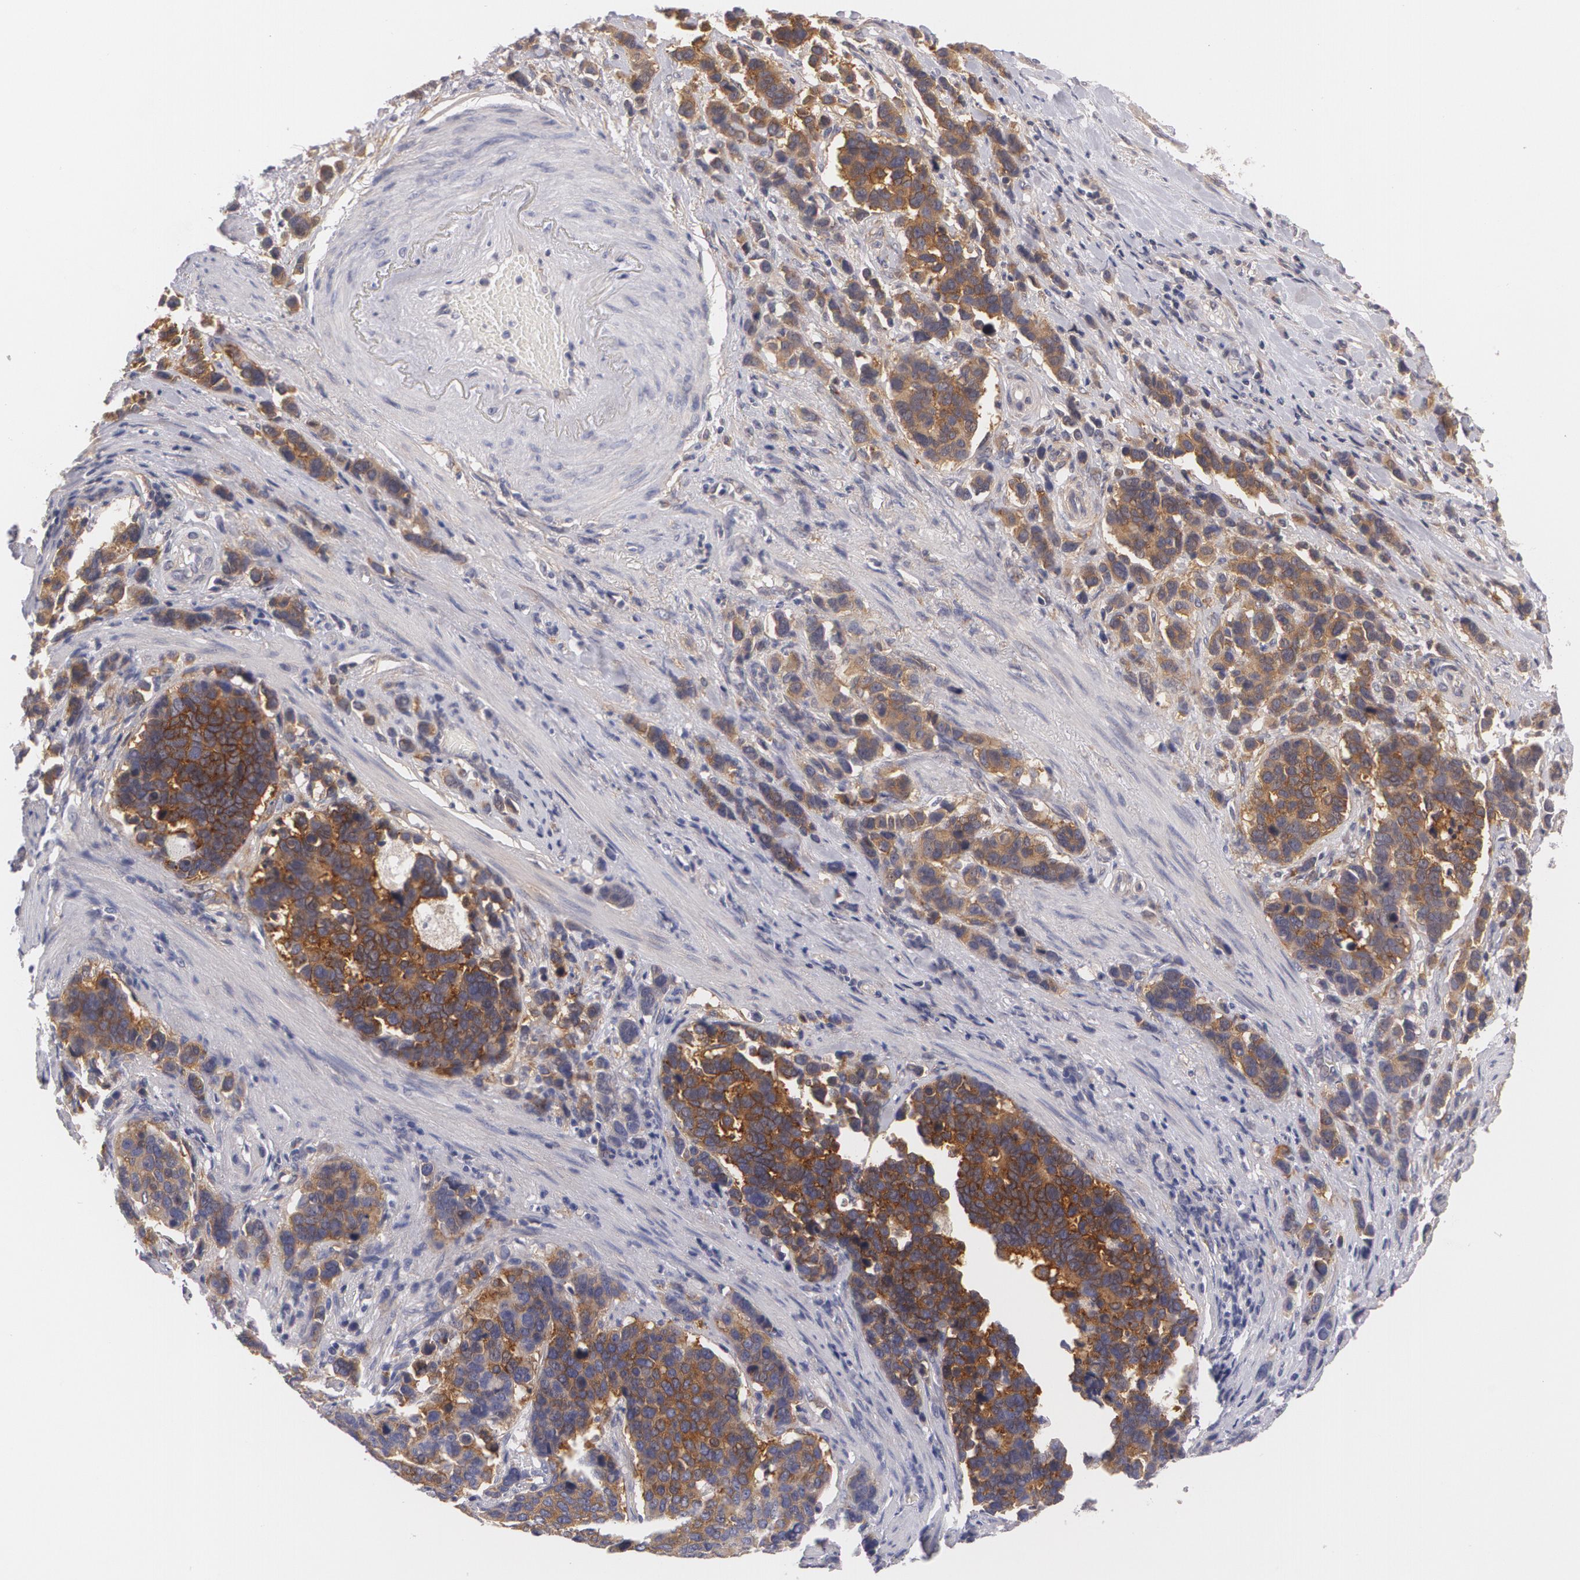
{"staining": {"intensity": "strong", "quantity": ">75%", "location": "cytoplasmic/membranous"}, "tissue": "stomach cancer", "cell_type": "Tumor cells", "image_type": "cancer", "snomed": [{"axis": "morphology", "description": "Adenocarcinoma, NOS"}, {"axis": "topography", "description": "Stomach, upper"}], "caption": "Strong cytoplasmic/membranous protein positivity is present in approximately >75% of tumor cells in adenocarcinoma (stomach).", "gene": "CASK", "patient": {"sex": "male", "age": 71}}